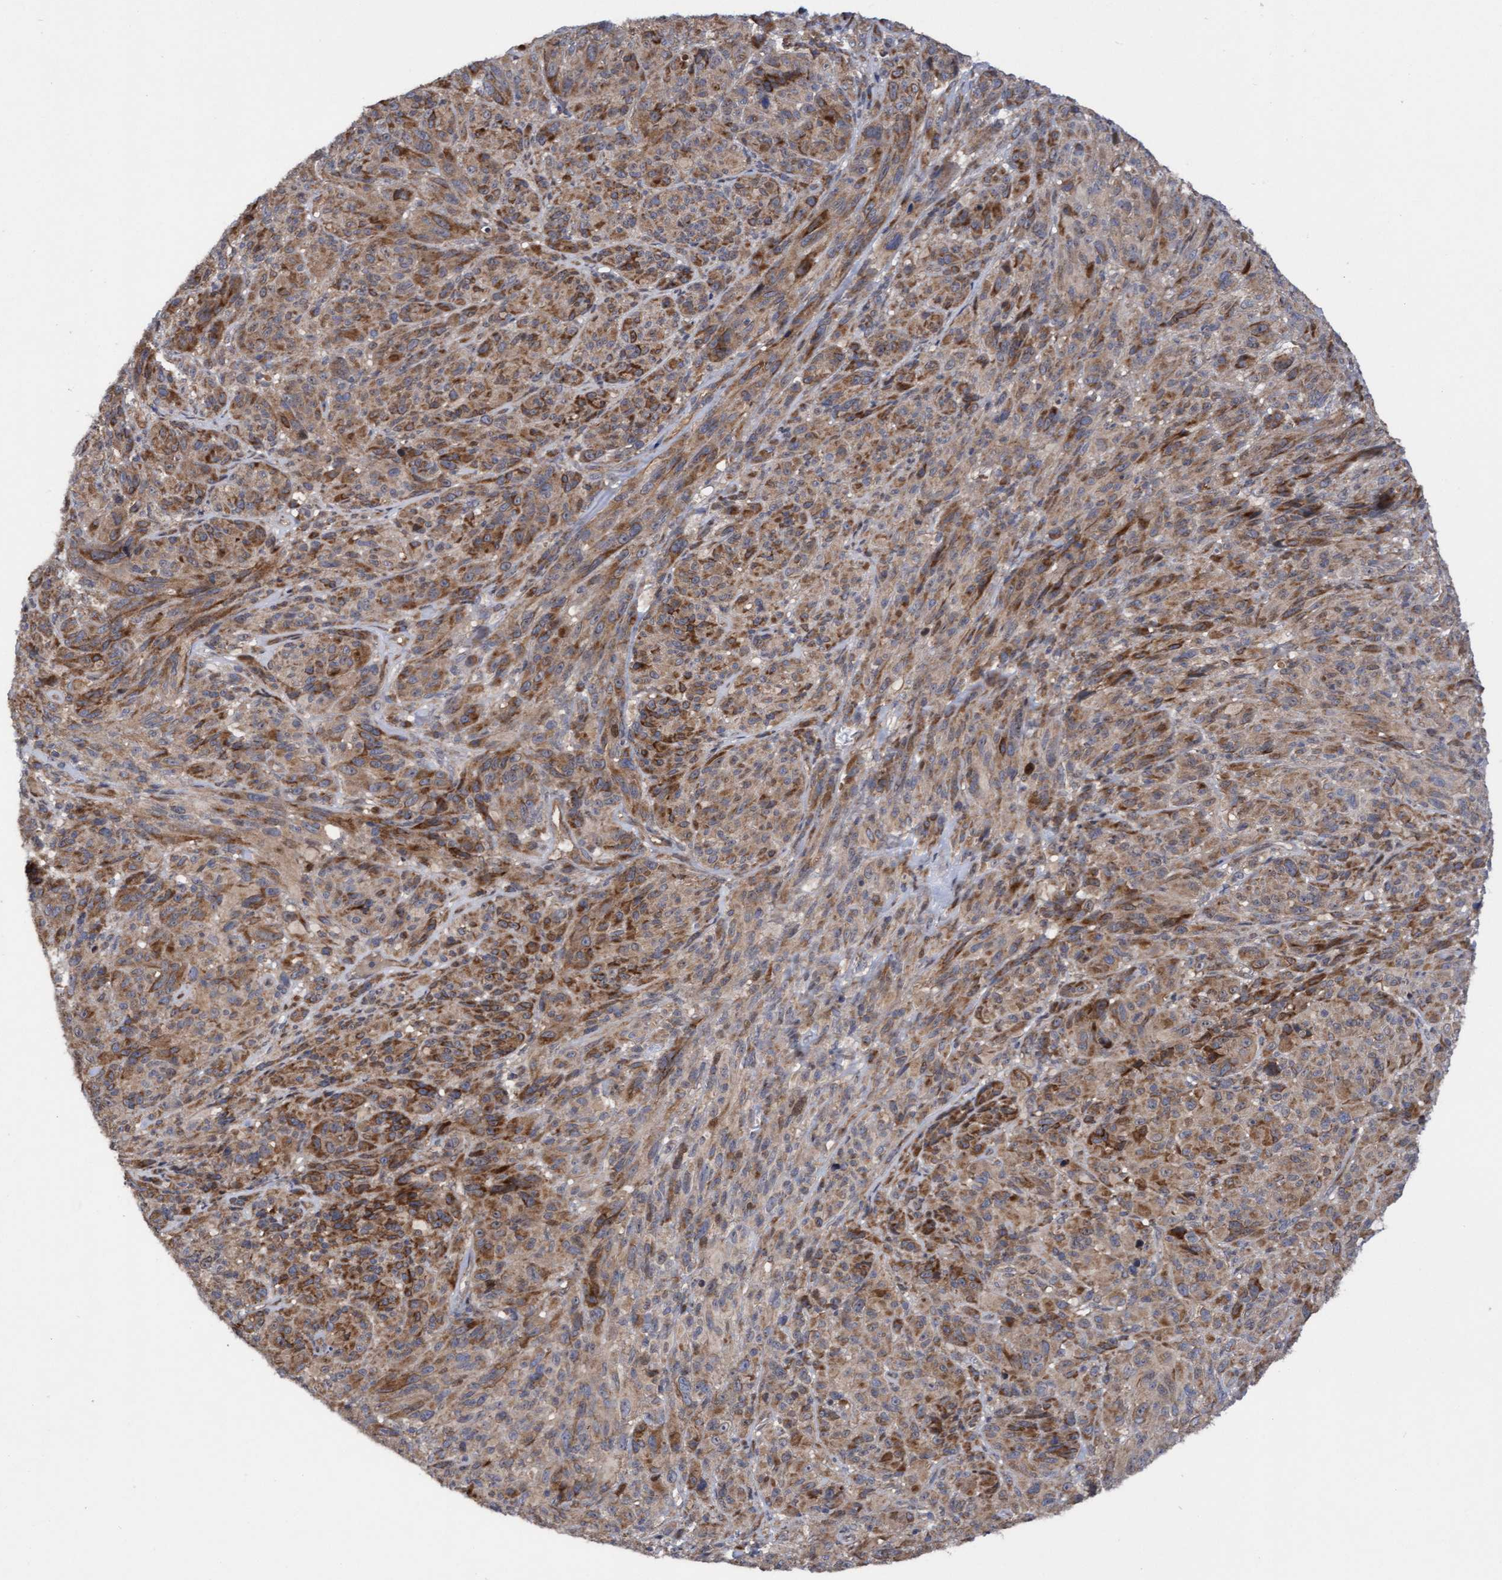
{"staining": {"intensity": "moderate", "quantity": ">75%", "location": "cytoplasmic/membranous"}, "tissue": "melanoma", "cell_type": "Tumor cells", "image_type": "cancer", "snomed": [{"axis": "morphology", "description": "Malignant melanoma, NOS"}, {"axis": "topography", "description": "Skin of head"}], "caption": "Malignant melanoma stained with DAB IHC shows medium levels of moderate cytoplasmic/membranous positivity in about >75% of tumor cells. (Stains: DAB (3,3'-diaminobenzidine) in brown, nuclei in blue, Microscopy: brightfield microscopy at high magnification).", "gene": "ELP5", "patient": {"sex": "male", "age": 96}}